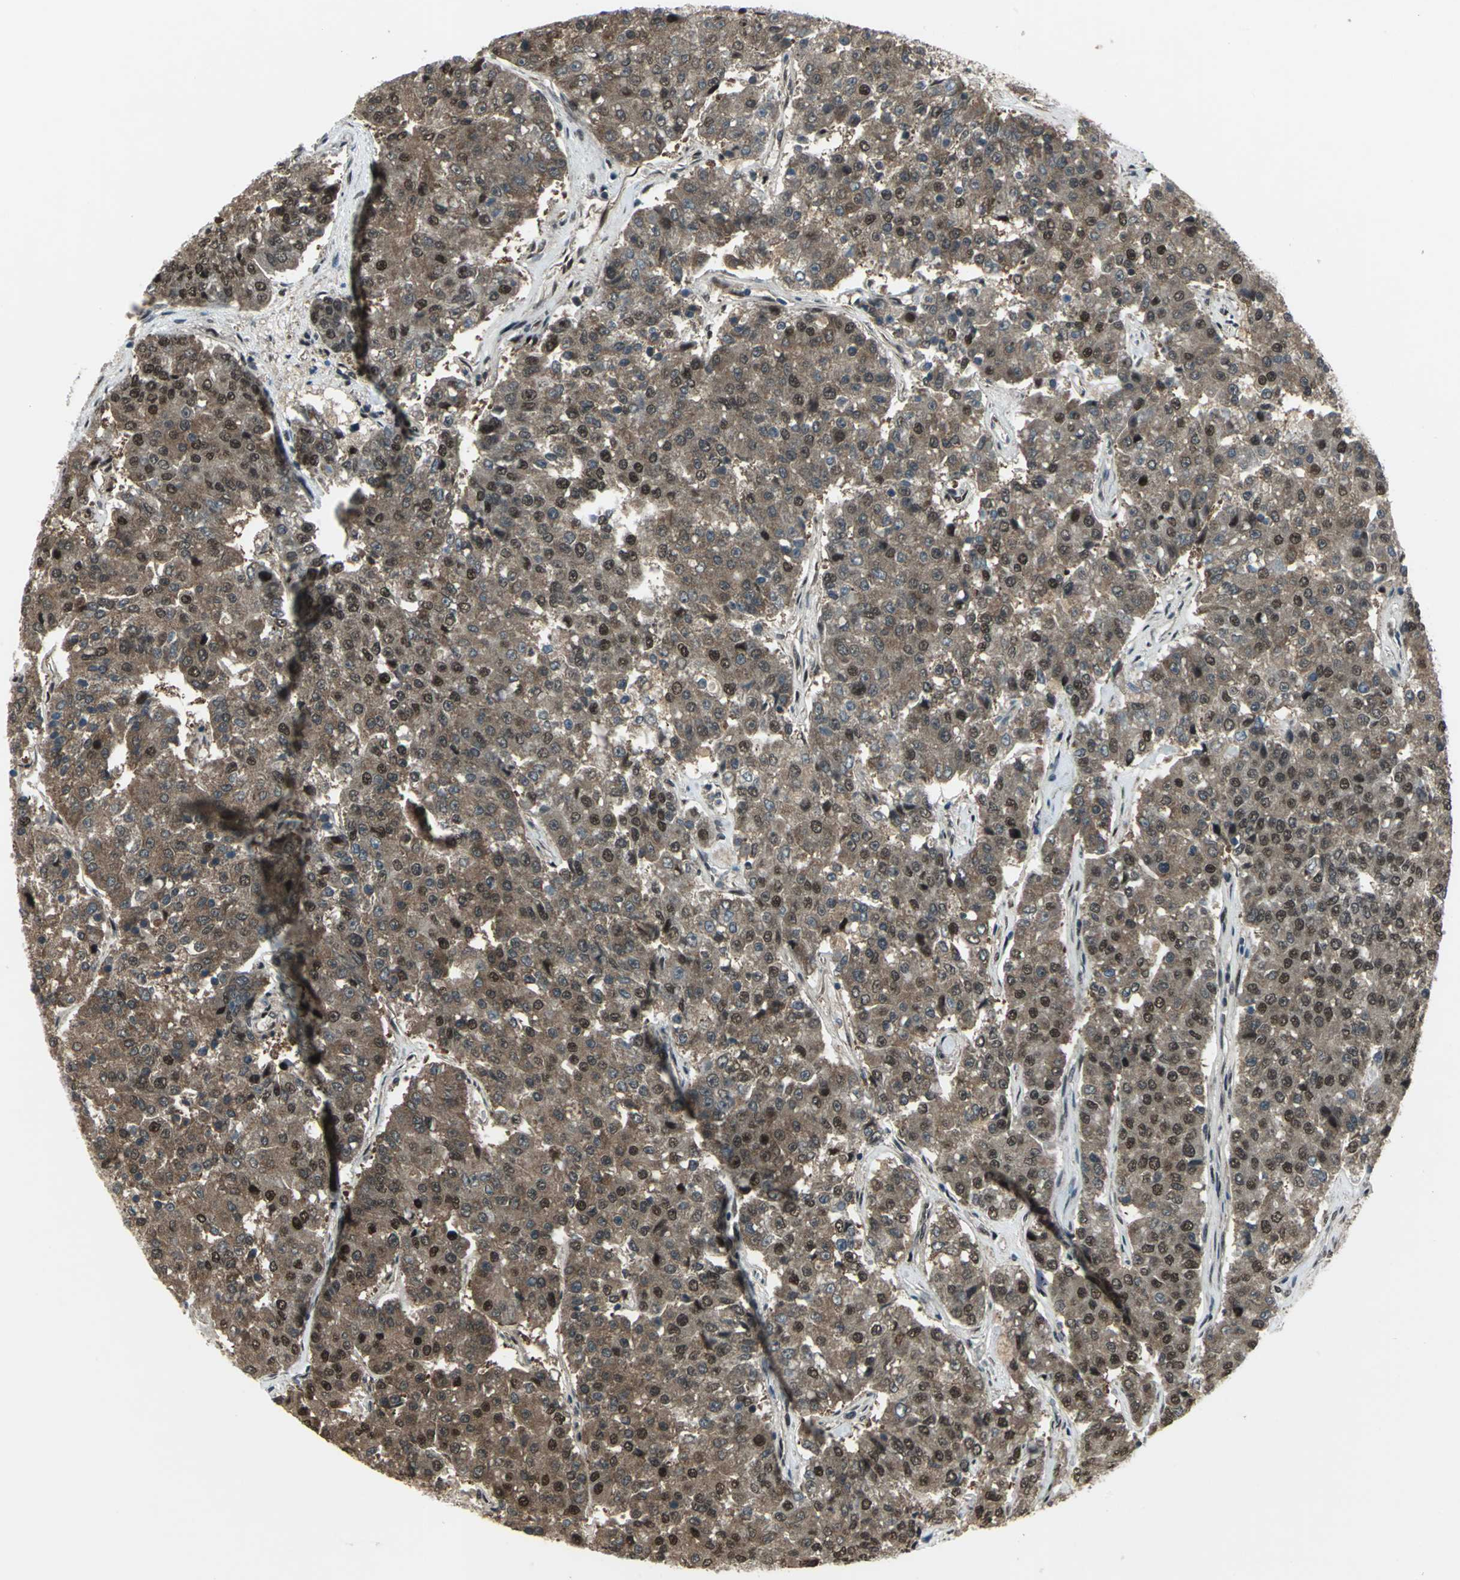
{"staining": {"intensity": "moderate", "quantity": ">75%", "location": "cytoplasmic/membranous,nuclear"}, "tissue": "pancreatic cancer", "cell_type": "Tumor cells", "image_type": "cancer", "snomed": [{"axis": "morphology", "description": "Adenocarcinoma, NOS"}, {"axis": "topography", "description": "Pancreas"}], "caption": "Human pancreatic cancer (adenocarcinoma) stained with a brown dye displays moderate cytoplasmic/membranous and nuclear positive expression in about >75% of tumor cells.", "gene": "COPS5", "patient": {"sex": "male", "age": 50}}